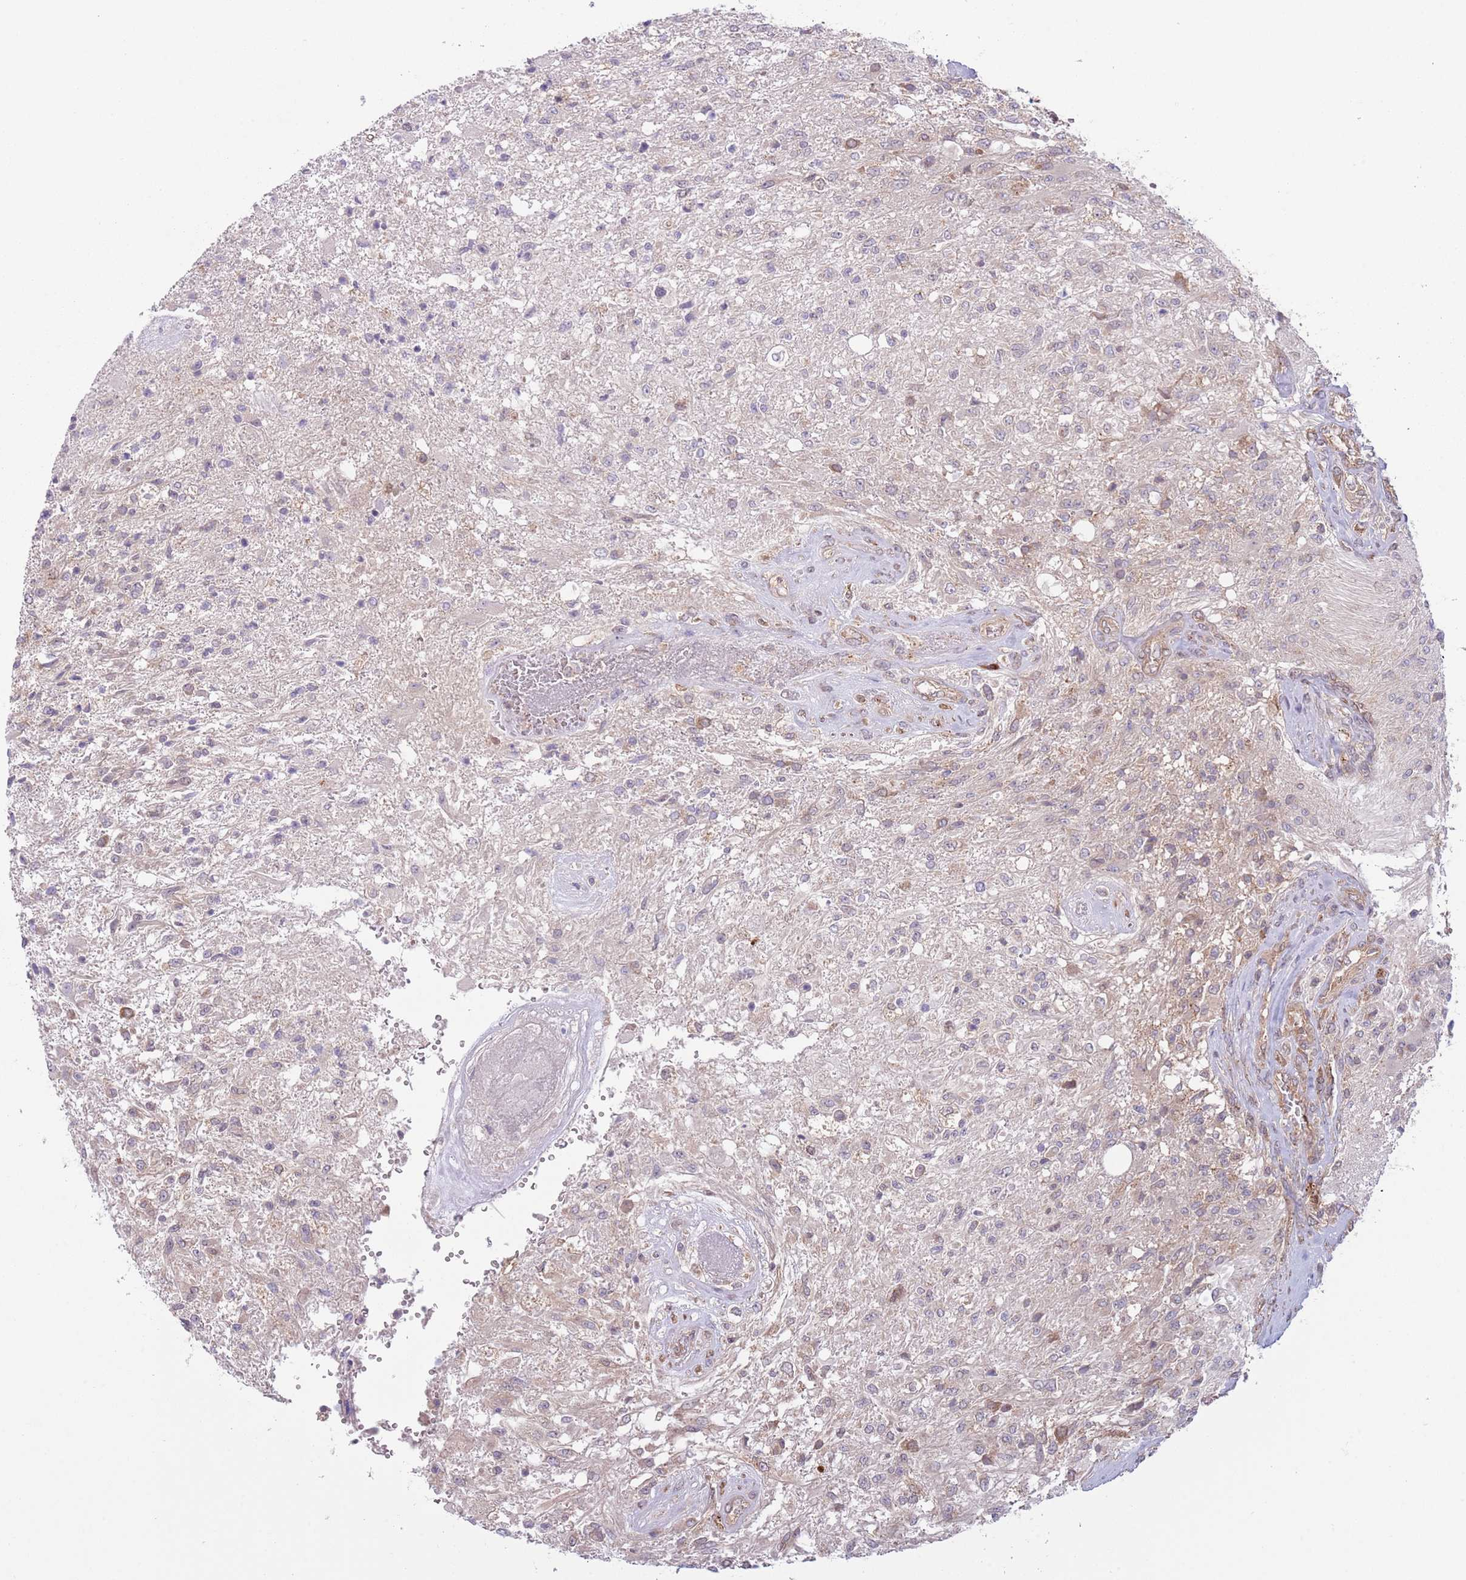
{"staining": {"intensity": "weak", "quantity": "25%-75%", "location": "cytoplasmic/membranous"}, "tissue": "glioma", "cell_type": "Tumor cells", "image_type": "cancer", "snomed": [{"axis": "morphology", "description": "Glioma, malignant, High grade"}, {"axis": "topography", "description": "Brain"}], "caption": "Protein expression analysis of high-grade glioma (malignant) displays weak cytoplasmic/membranous staining in approximately 25%-75% of tumor cells.", "gene": "COPE", "patient": {"sex": "male", "age": 56}}